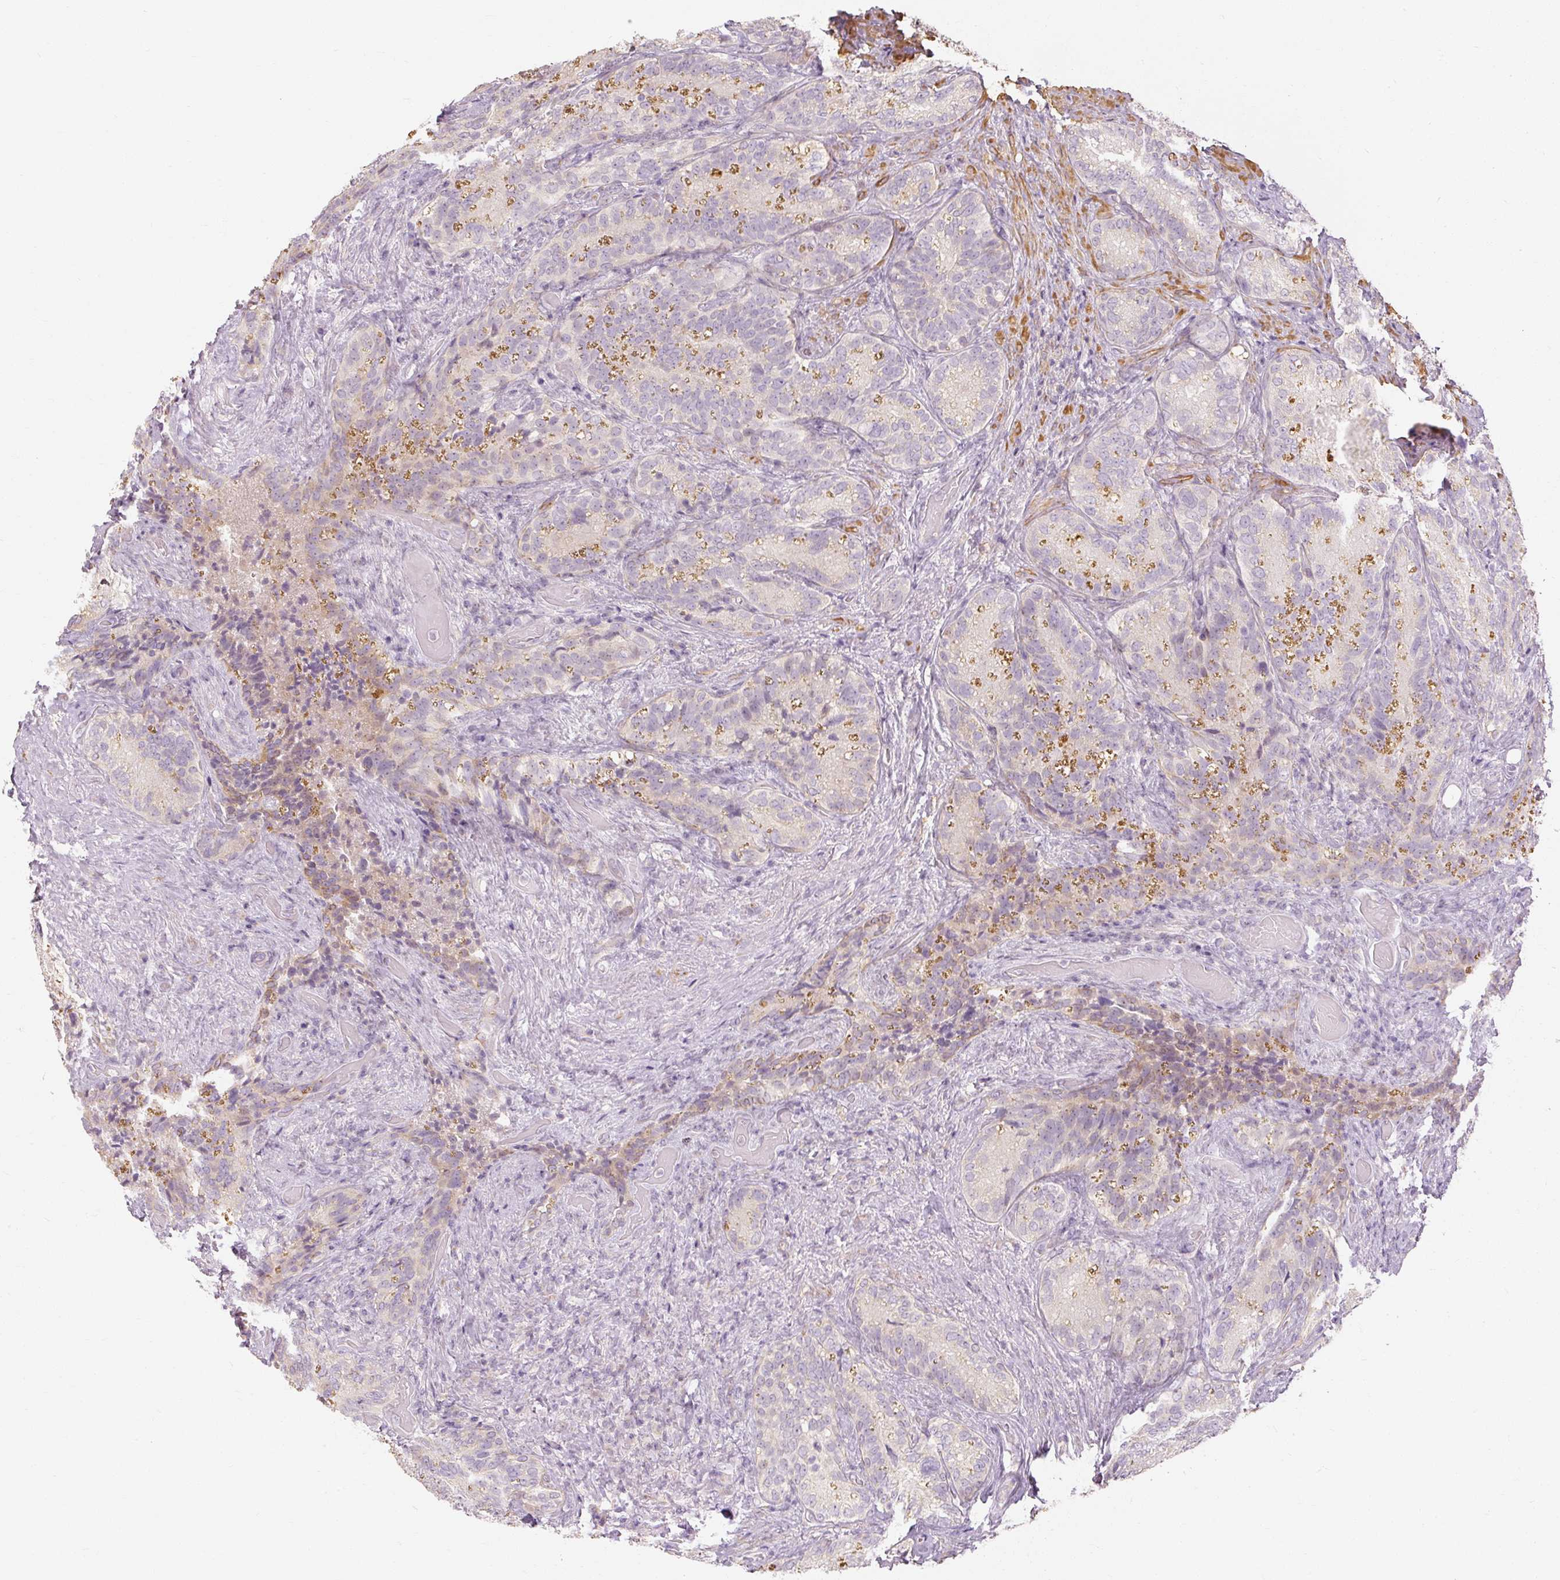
{"staining": {"intensity": "moderate", "quantity": "<25%", "location": "cytoplasmic/membranous"}, "tissue": "seminal vesicle", "cell_type": "Glandular cells", "image_type": "normal", "snomed": [{"axis": "morphology", "description": "Normal tissue, NOS"}, {"axis": "topography", "description": "Seminal veicle"}], "caption": "A low amount of moderate cytoplasmic/membranous positivity is appreciated in approximately <25% of glandular cells in unremarkable seminal vesicle.", "gene": "CAPN3", "patient": {"sex": "male", "age": 68}}